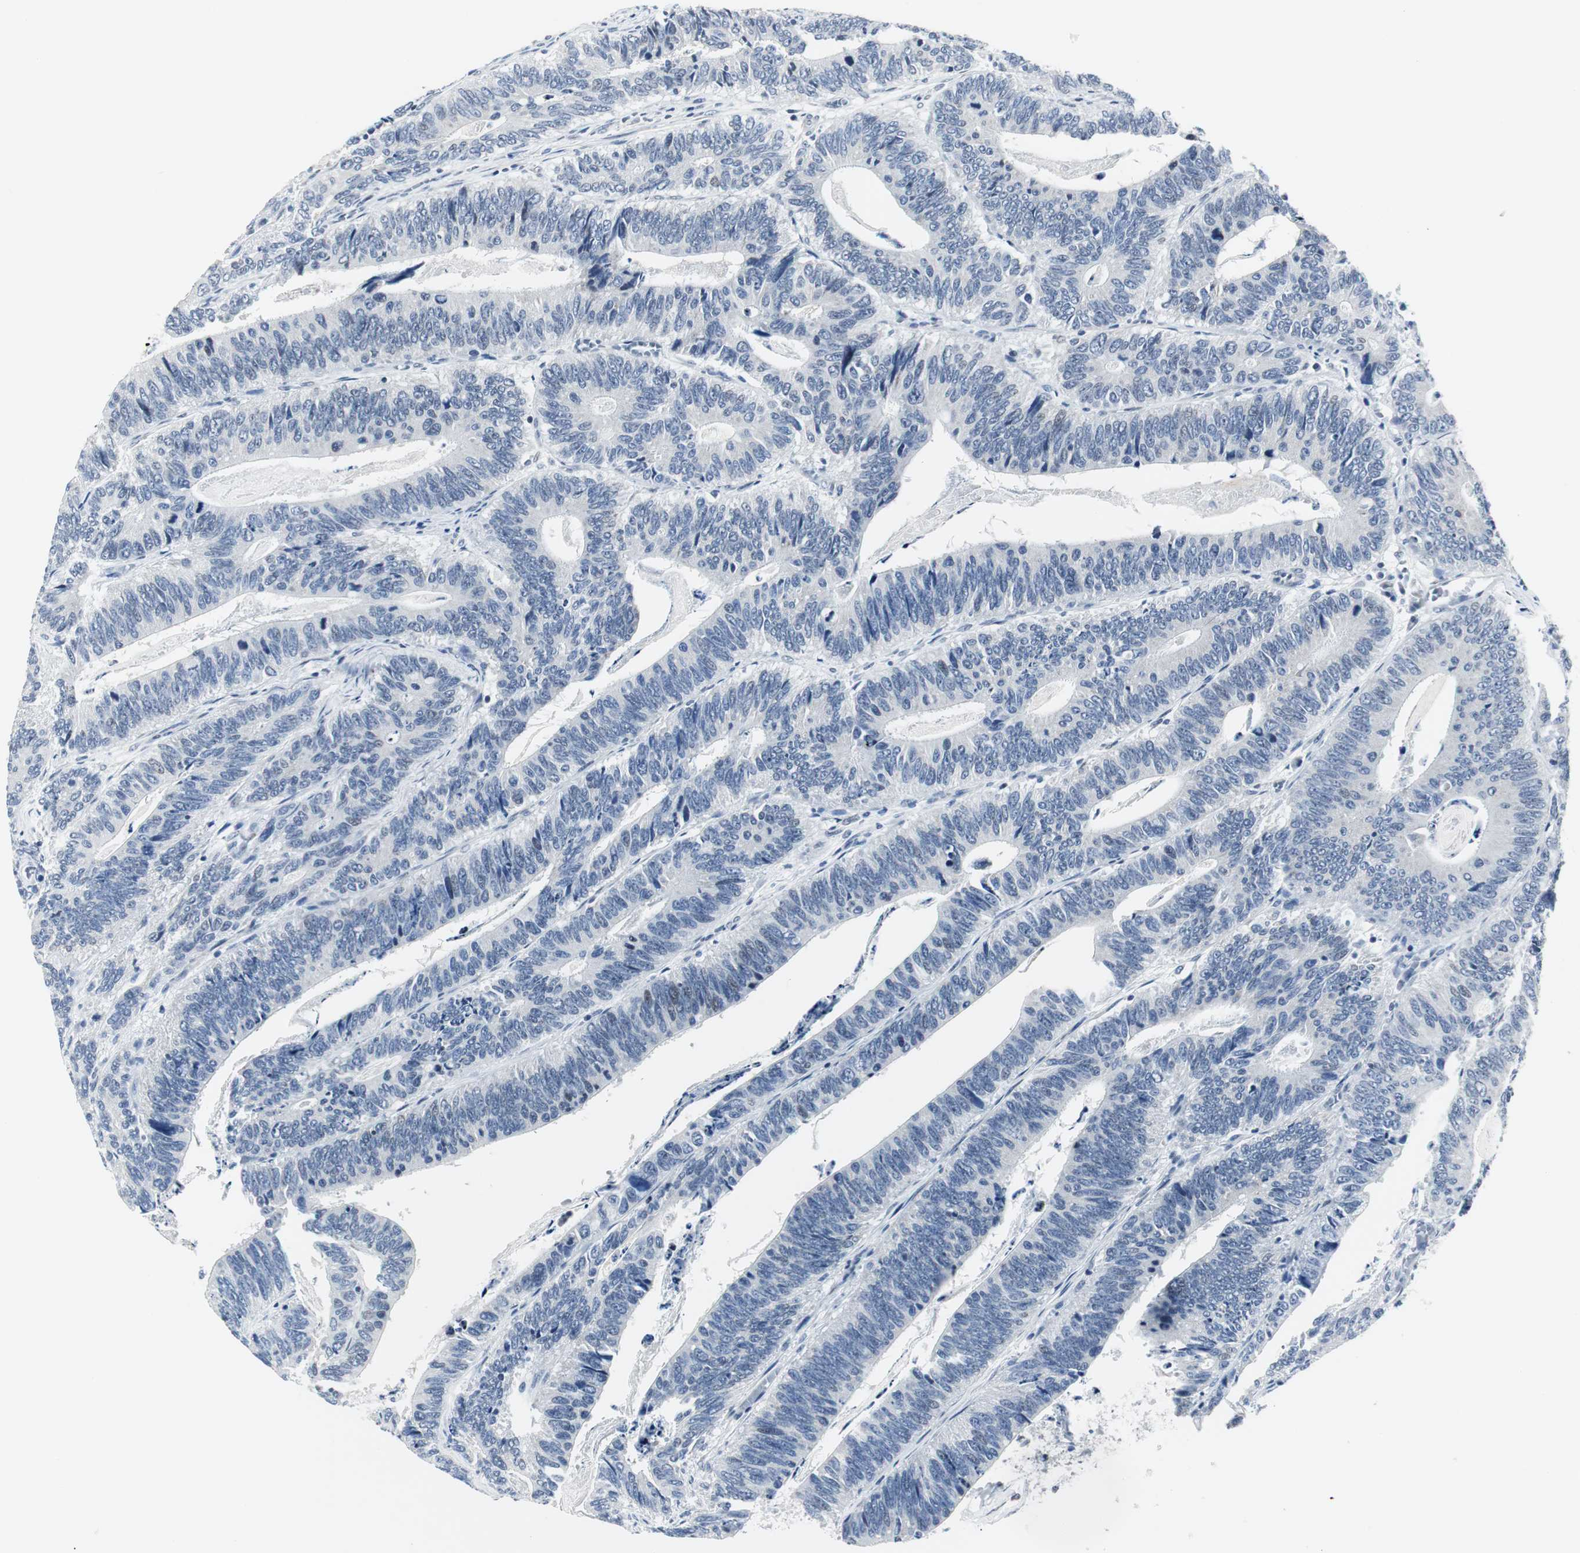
{"staining": {"intensity": "negative", "quantity": "none", "location": "none"}, "tissue": "colorectal cancer", "cell_type": "Tumor cells", "image_type": "cancer", "snomed": [{"axis": "morphology", "description": "Adenocarcinoma, NOS"}, {"axis": "topography", "description": "Colon"}], "caption": "Tumor cells are negative for brown protein staining in colorectal cancer (adenocarcinoma).", "gene": "MTA1", "patient": {"sex": "male", "age": 72}}